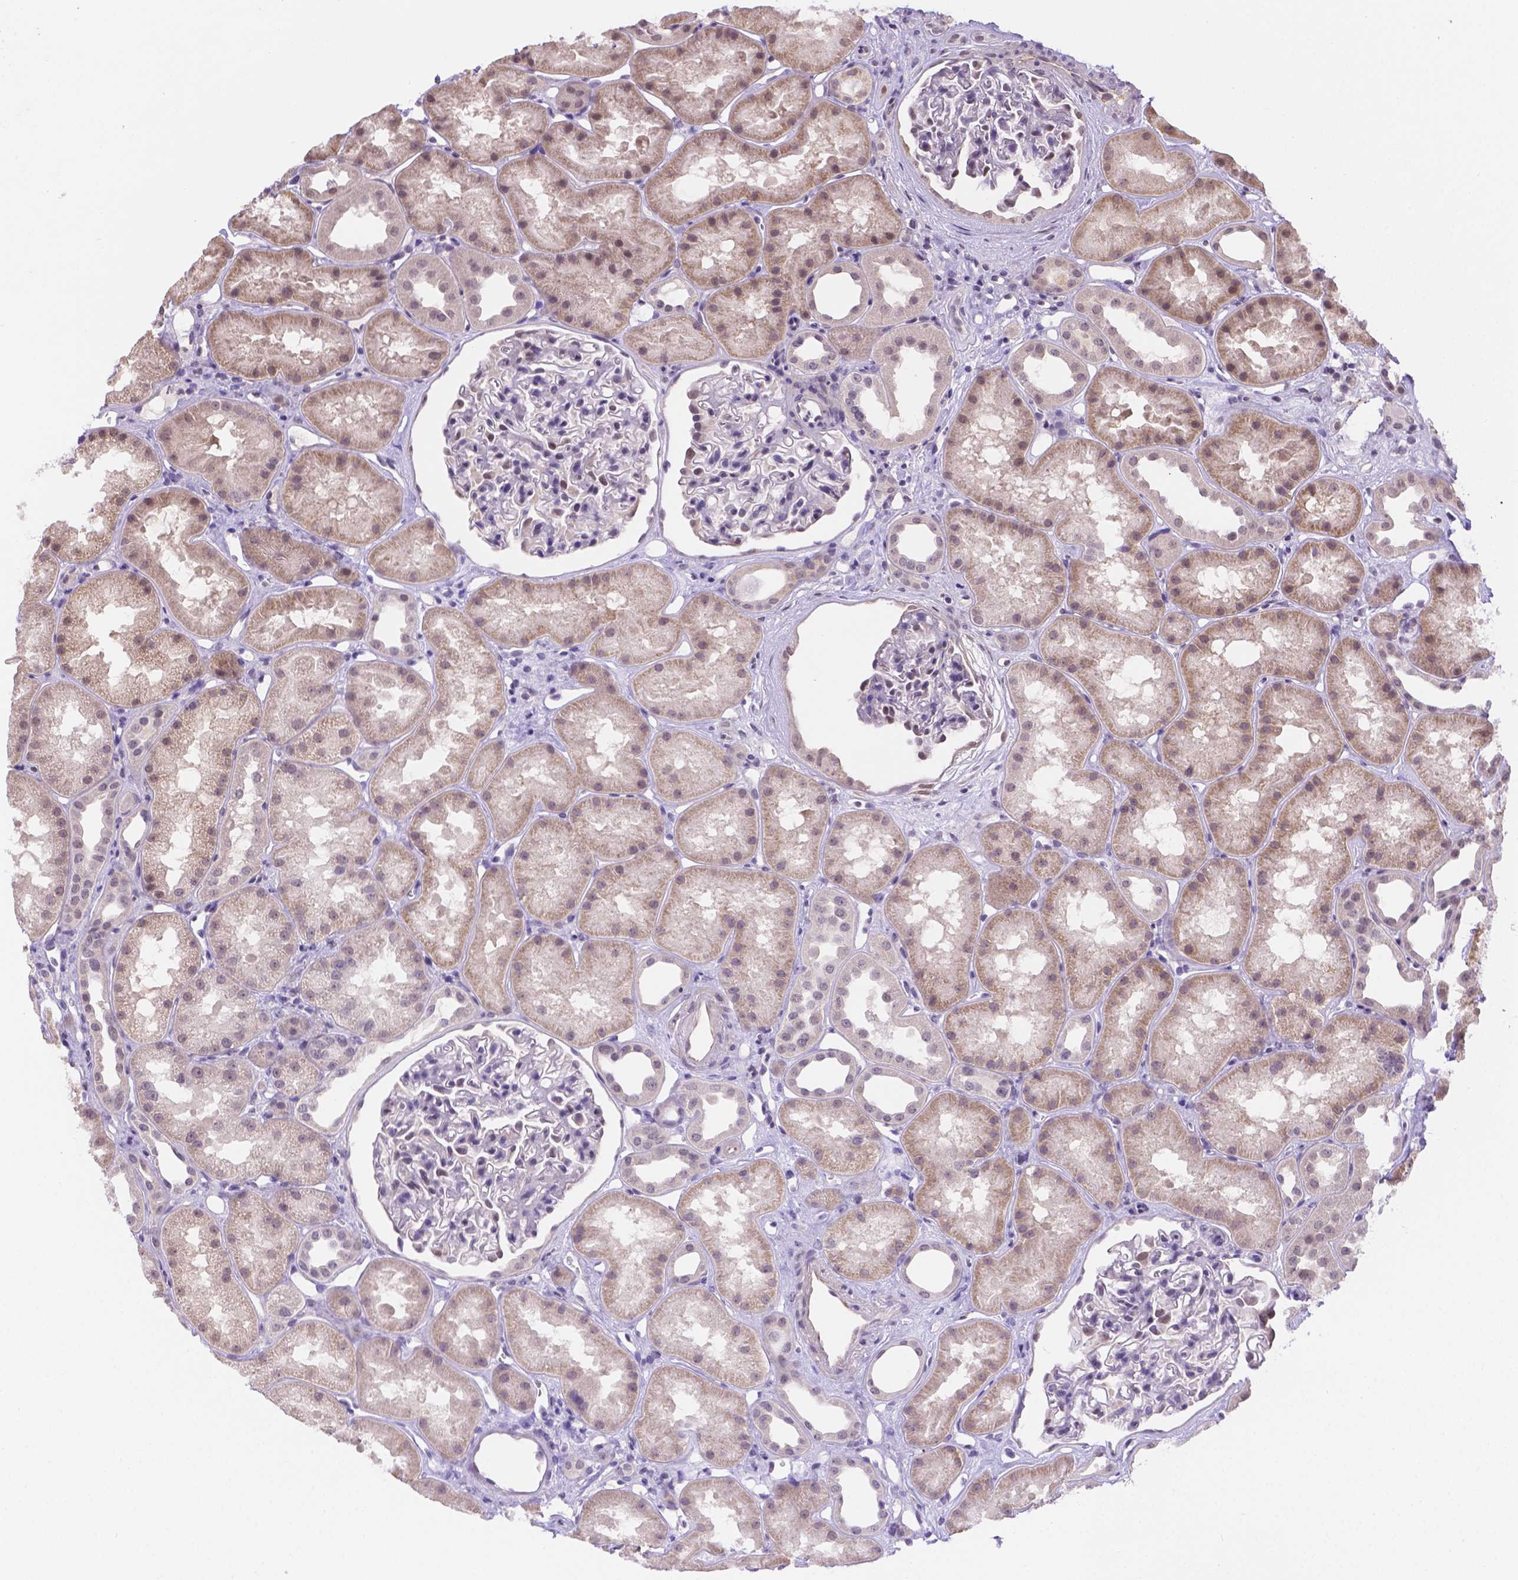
{"staining": {"intensity": "moderate", "quantity": "<25%", "location": "nuclear"}, "tissue": "kidney", "cell_type": "Cells in glomeruli", "image_type": "normal", "snomed": [{"axis": "morphology", "description": "Normal tissue, NOS"}, {"axis": "topography", "description": "Kidney"}], "caption": "IHC staining of unremarkable kidney, which reveals low levels of moderate nuclear expression in approximately <25% of cells in glomeruli indicating moderate nuclear protein positivity. The staining was performed using DAB (brown) for protein detection and nuclei were counterstained in hematoxylin (blue).", "gene": "NXPE2", "patient": {"sex": "male", "age": 61}}